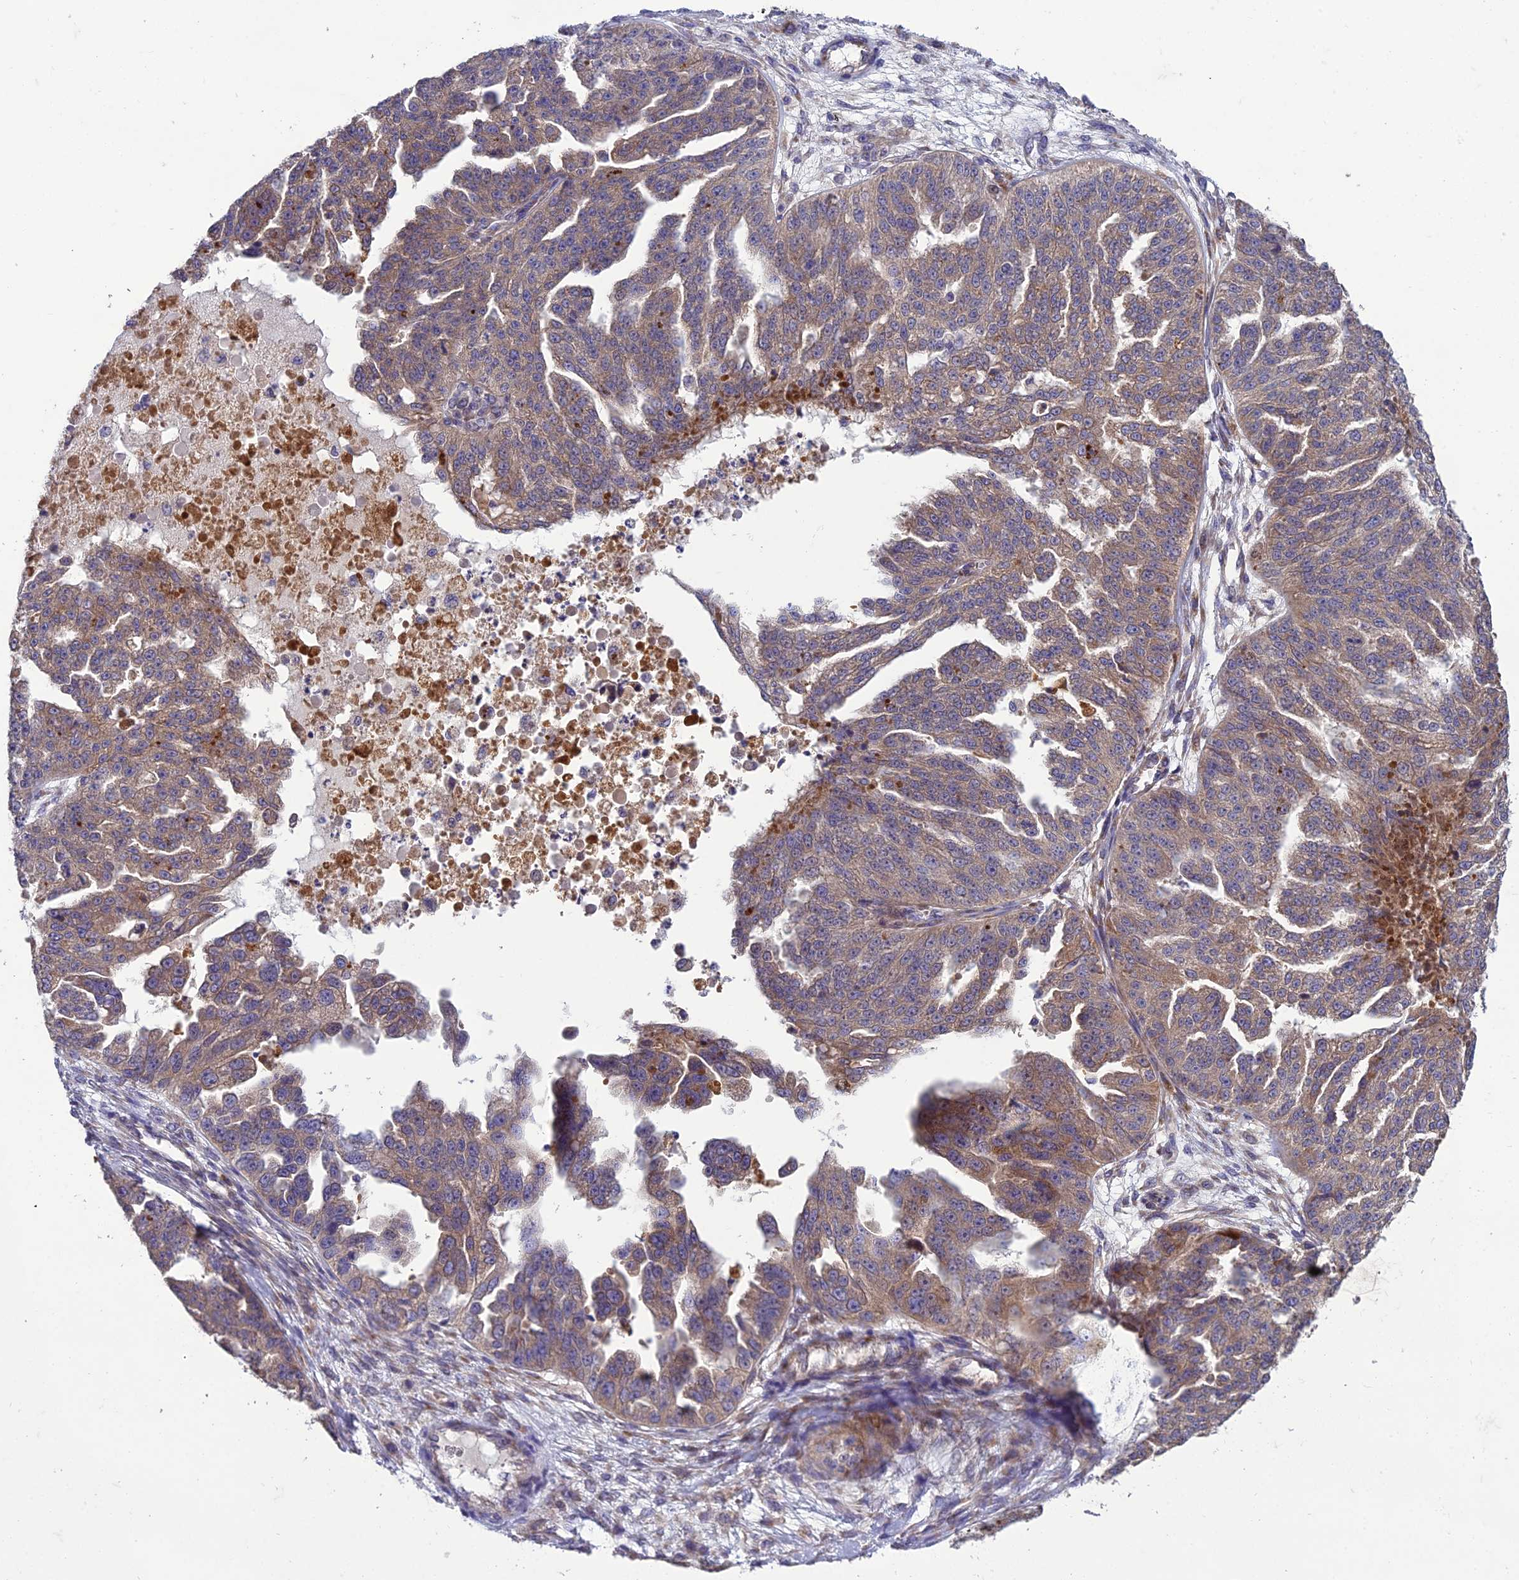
{"staining": {"intensity": "weak", "quantity": ">75%", "location": "cytoplasmic/membranous"}, "tissue": "ovarian cancer", "cell_type": "Tumor cells", "image_type": "cancer", "snomed": [{"axis": "morphology", "description": "Cystadenocarcinoma, serous, NOS"}, {"axis": "topography", "description": "Ovary"}], "caption": "This photomicrograph demonstrates IHC staining of ovarian serous cystadenocarcinoma, with low weak cytoplasmic/membranous expression in about >75% of tumor cells.", "gene": "ADIPOR2", "patient": {"sex": "female", "age": 58}}